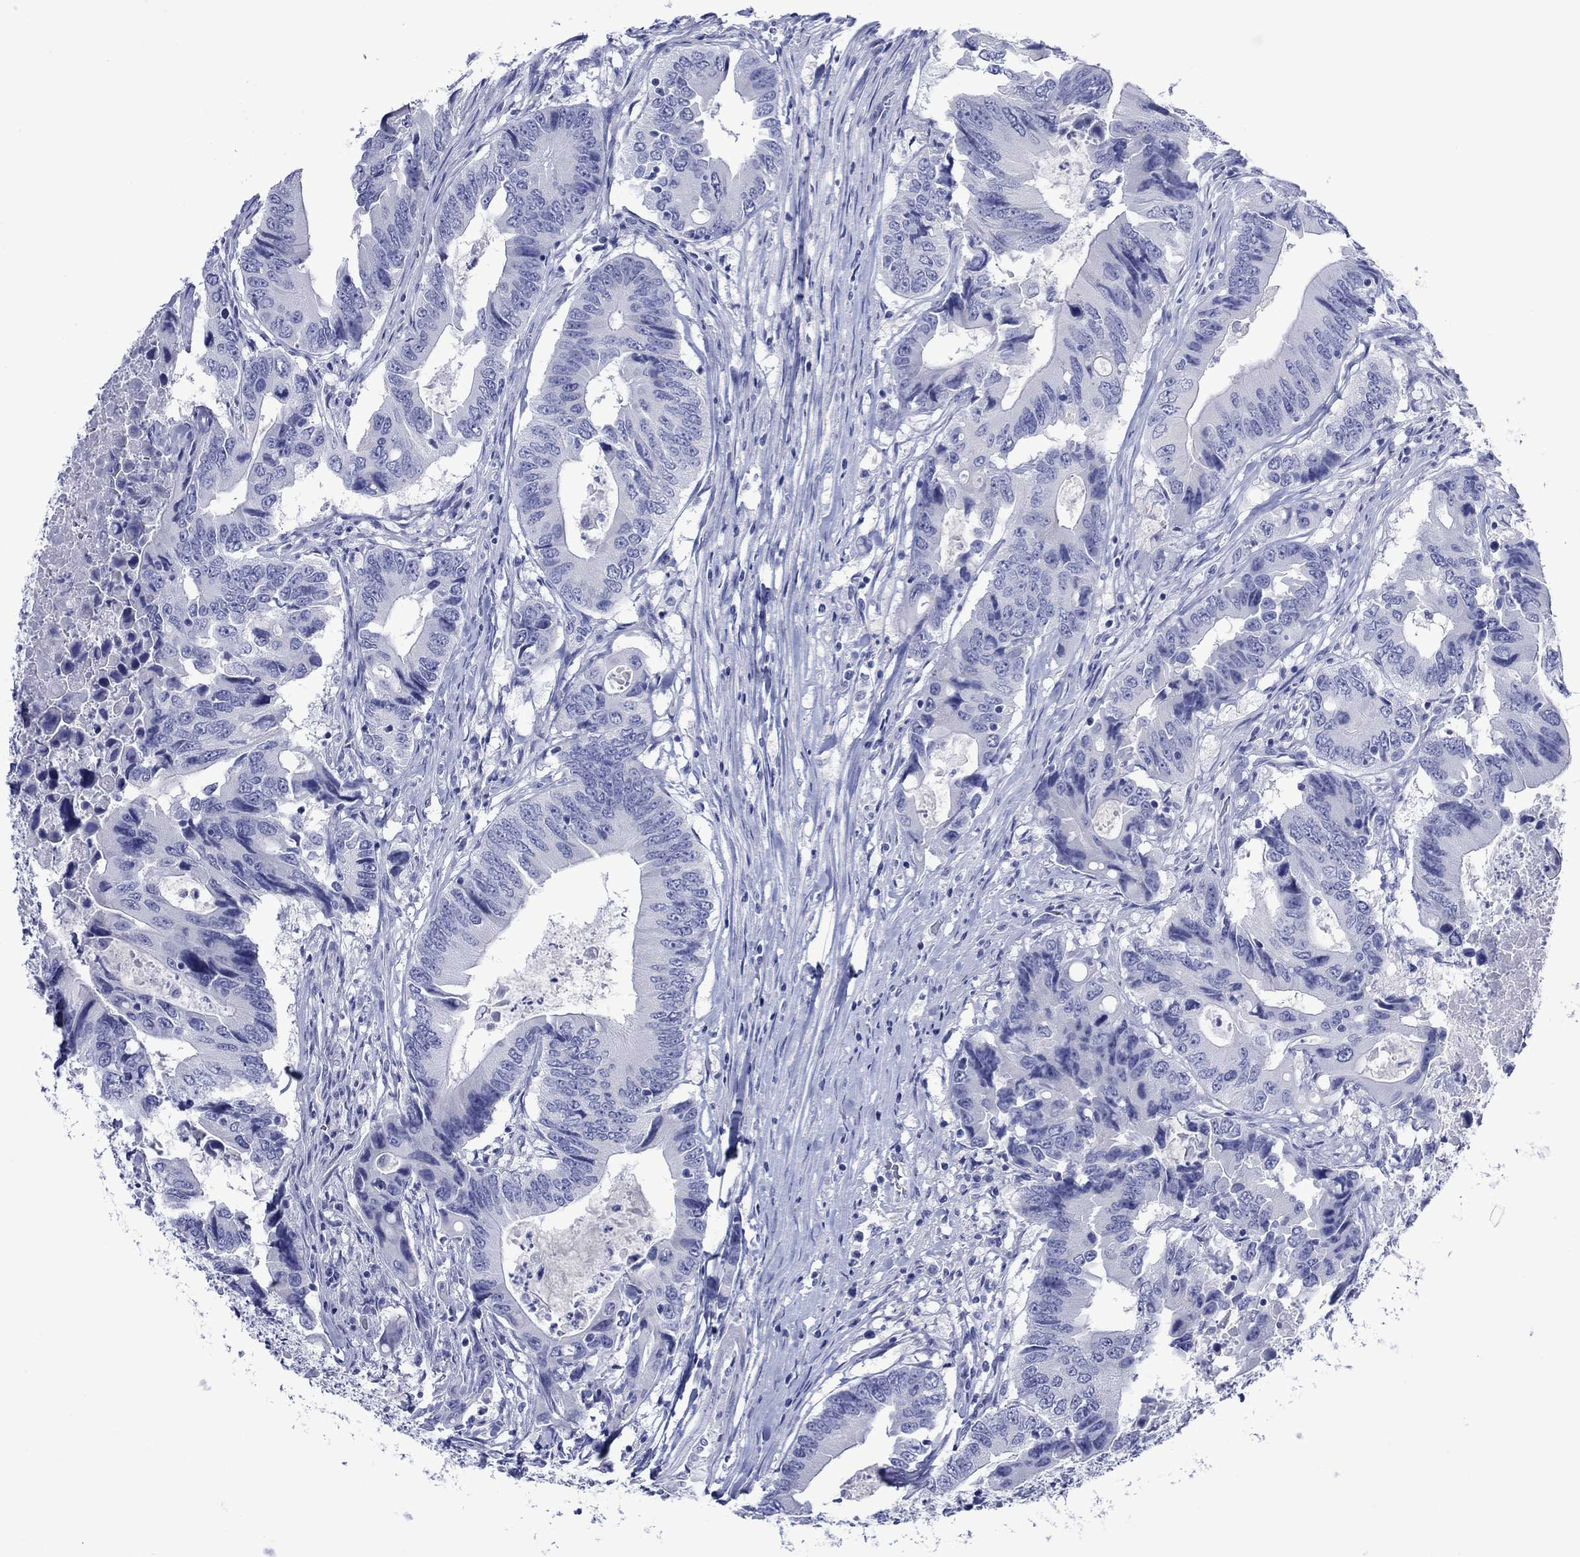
{"staining": {"intensity": "negative", "quantity": "none", "location": "none"}, "tissue": "colorectal cancer", "cell_type": "Tumor cells", "image_type": "cancer", "snomed": [{"axis": "morphology", "description": "Adenocarcinoma, NOS"}, {"axis": "topography", "description": "Colon"}], "caption": "A histopathology image of colorectal cancer stained for a protein demonstrates no brown staining in tumor cells.", "gene": "MLANA", "patient": {"sex": "female", "age": 90}}